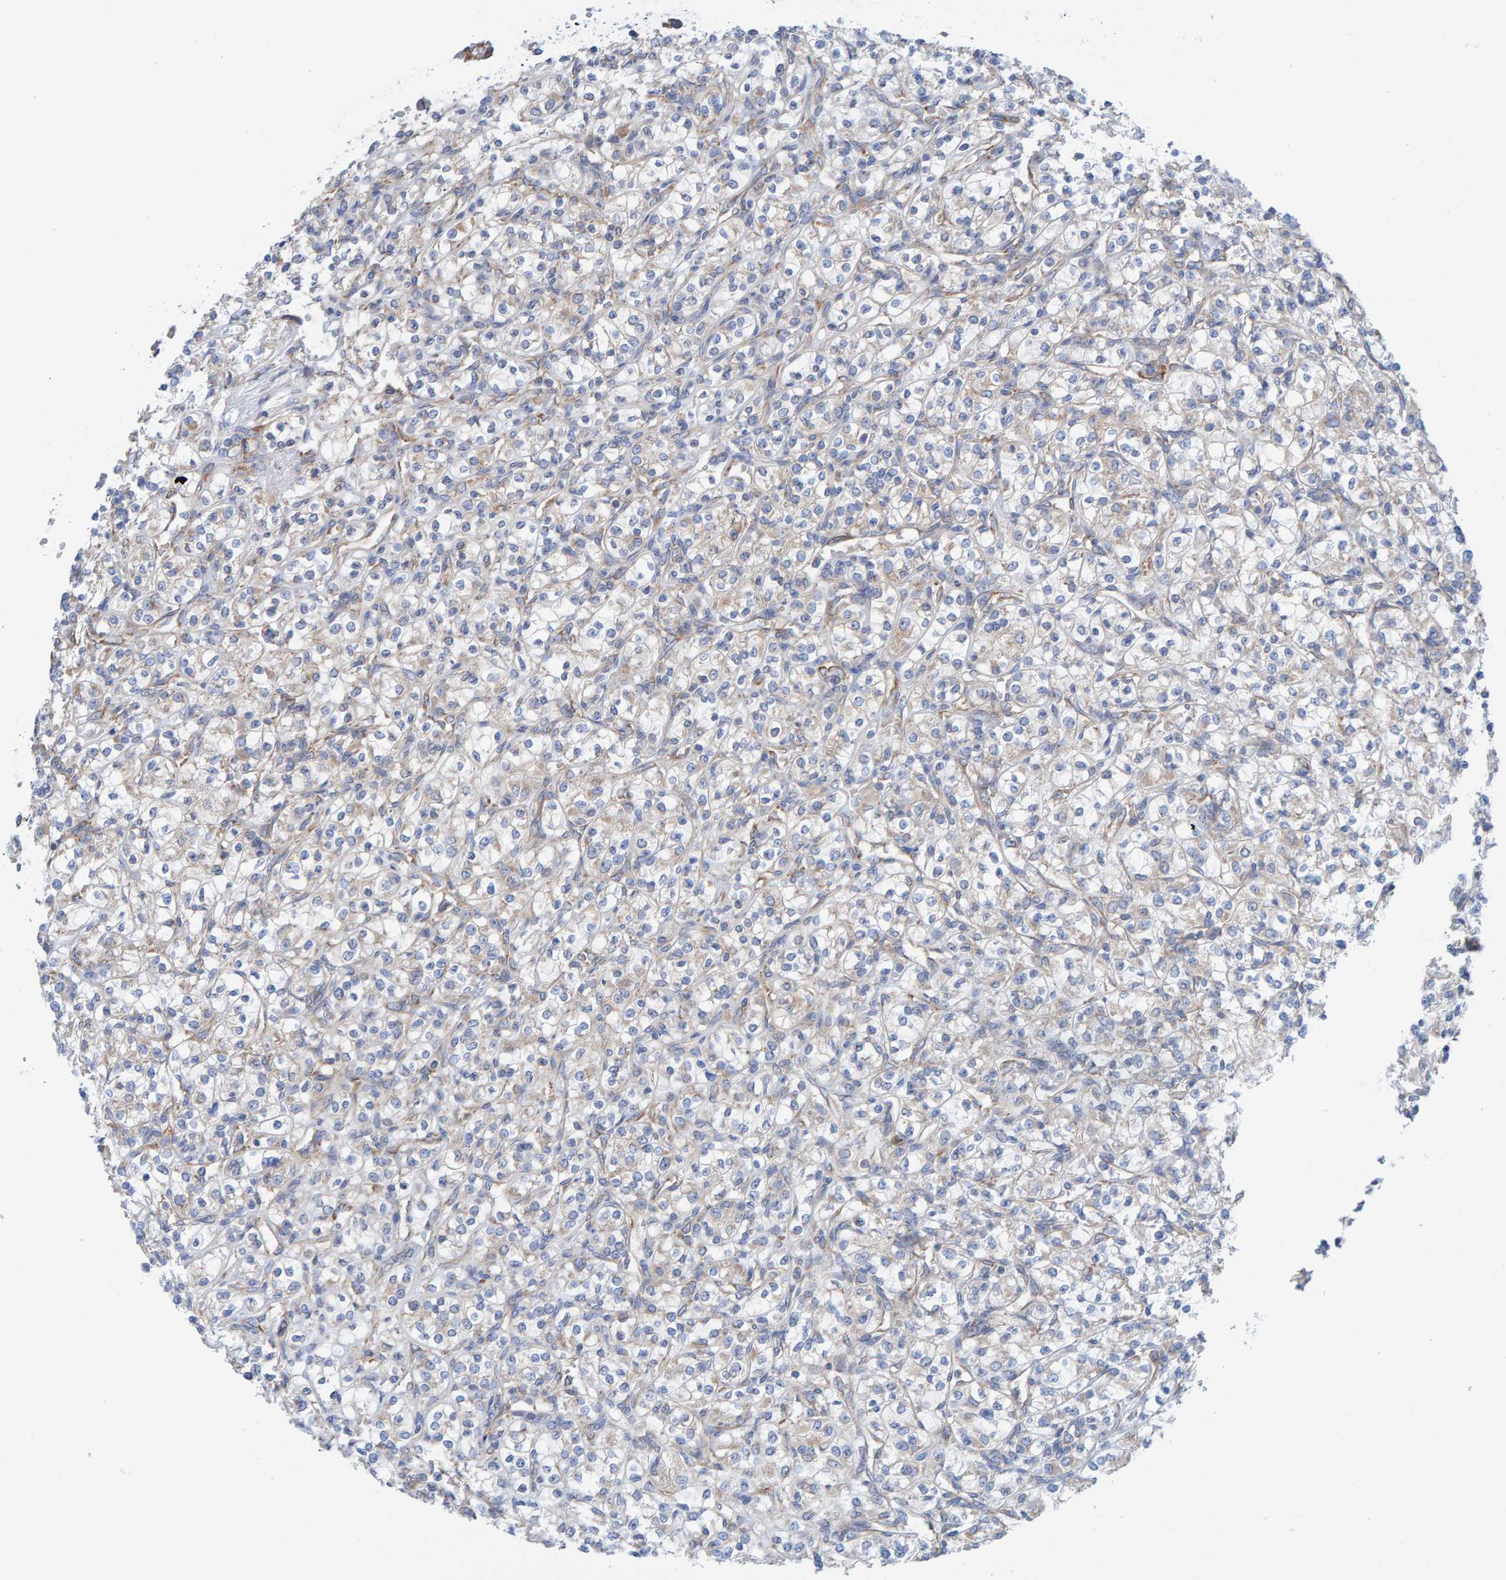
{"staining": {"intensity": "negative", "quantity": "none", "location": "none"}, "tissue": "renal cancer", "cell_type": "Tumor cells", "image_type": "cancer", "snomed": [{"axis": "morphology", "description": "Adenocarcinoma, NOS"}, {"axis": "topography", "description": "Kidney"}], "caption": "Tumor cells are negative for brown protein staining in renal cancer.", "gene": "CDK5RAP3", "patient": {"sex": "male", "age": 77}}